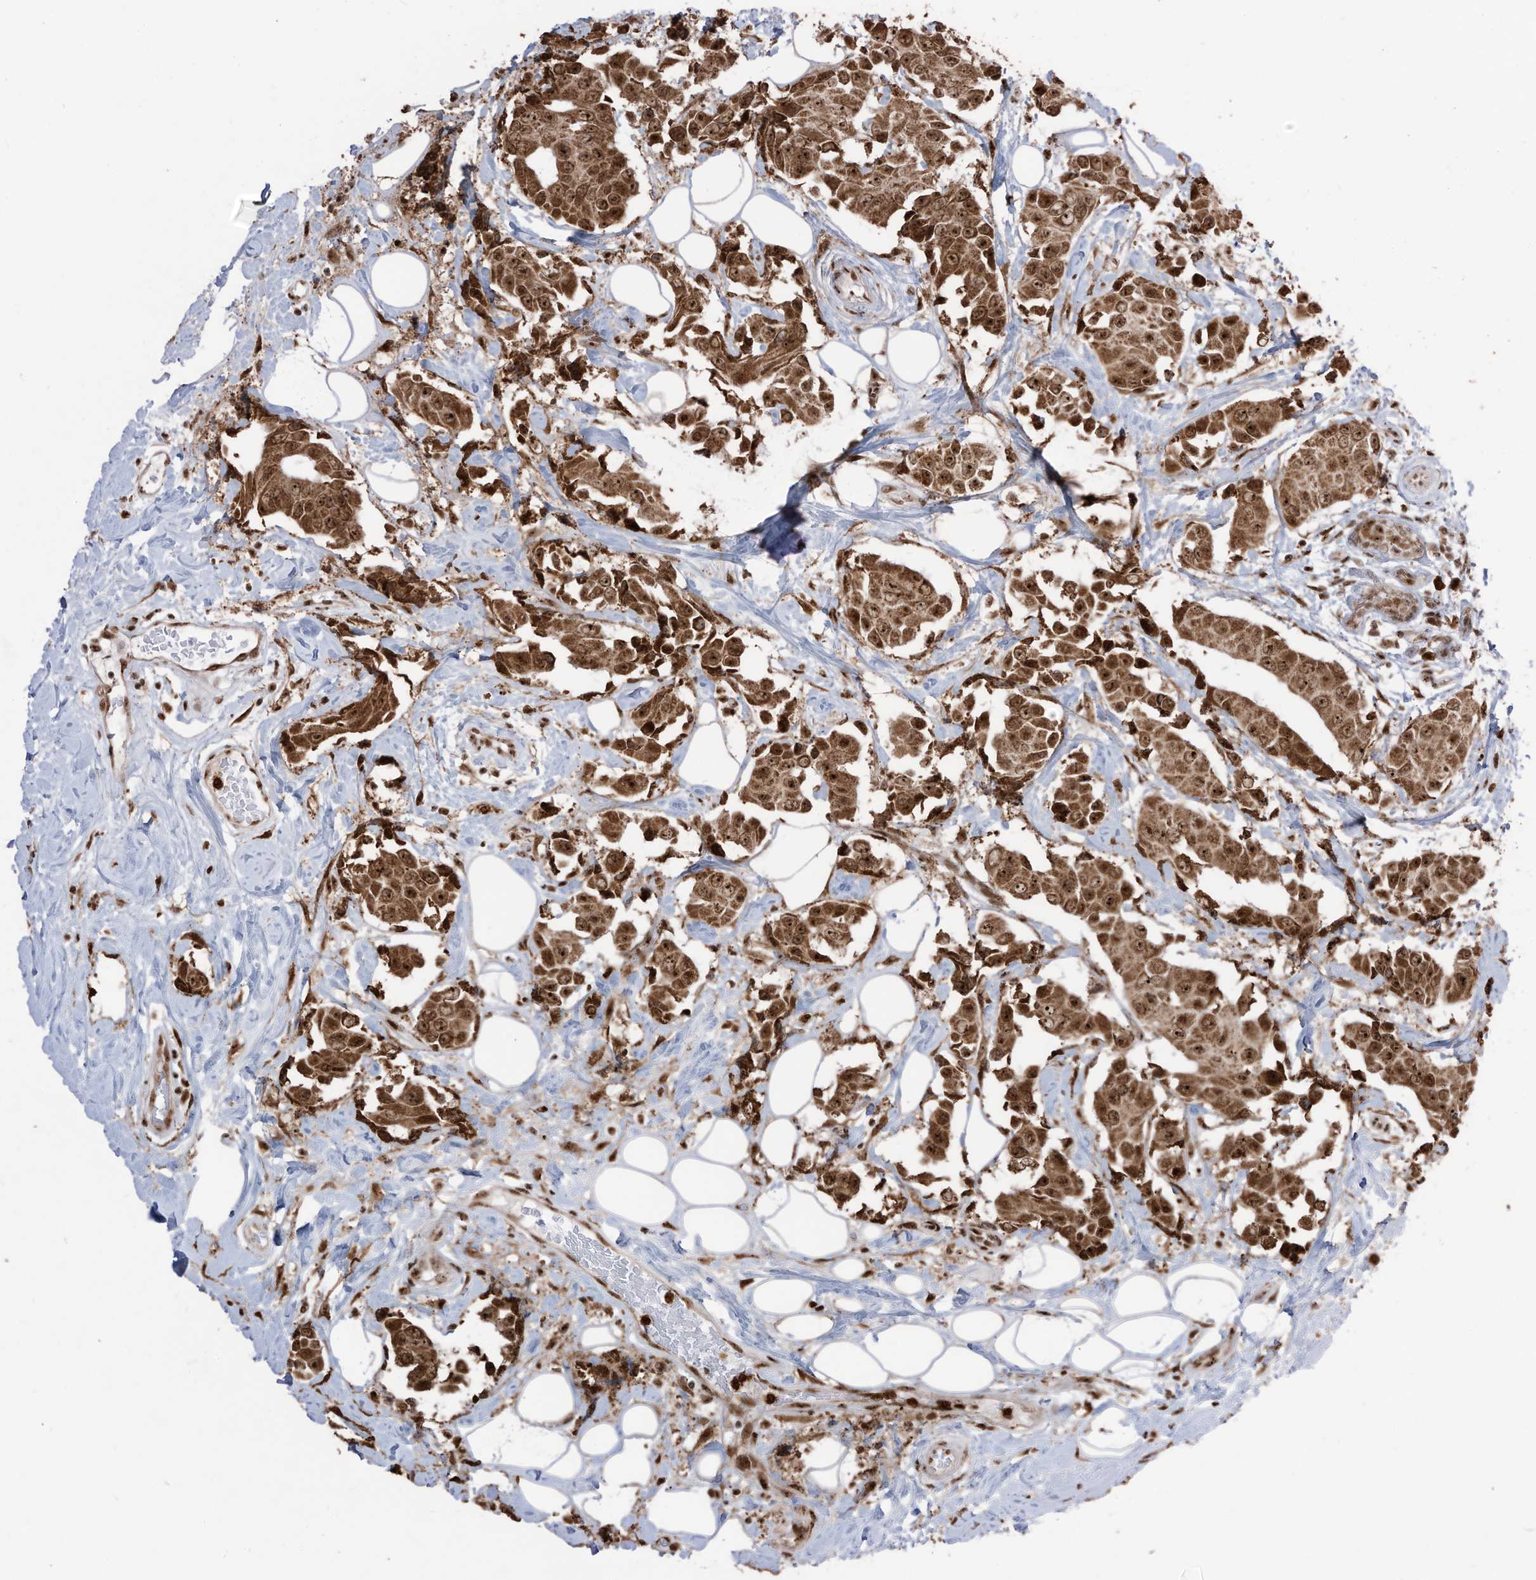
{"staining": {"intensity": "strong", "quantity": ">75%", "location": "cytoplasmic/membranous,nuclear"}, "tissue": "breast cancer", "cell_type": "Tumor cells", "image_type": "cancer", "snomed": [{"axis": "morphology", "description": "Normal tissue, NOS"}, {"axis": "morphology", "description": "Duct carcinoma"}, {"axis": "topography", "description": "Breast"}], "caption": "Intraductal carcinoma (breast) was stained to show a protein in brown. There is high levels of strong cytoplasmic/membranous and nuclear positivity in about >75% of tumor cells. Ihc stains the protein in brown and the nuclei are stained blue.", "gene": "LBH", "patient": {"sex": "female", "age": 39}}